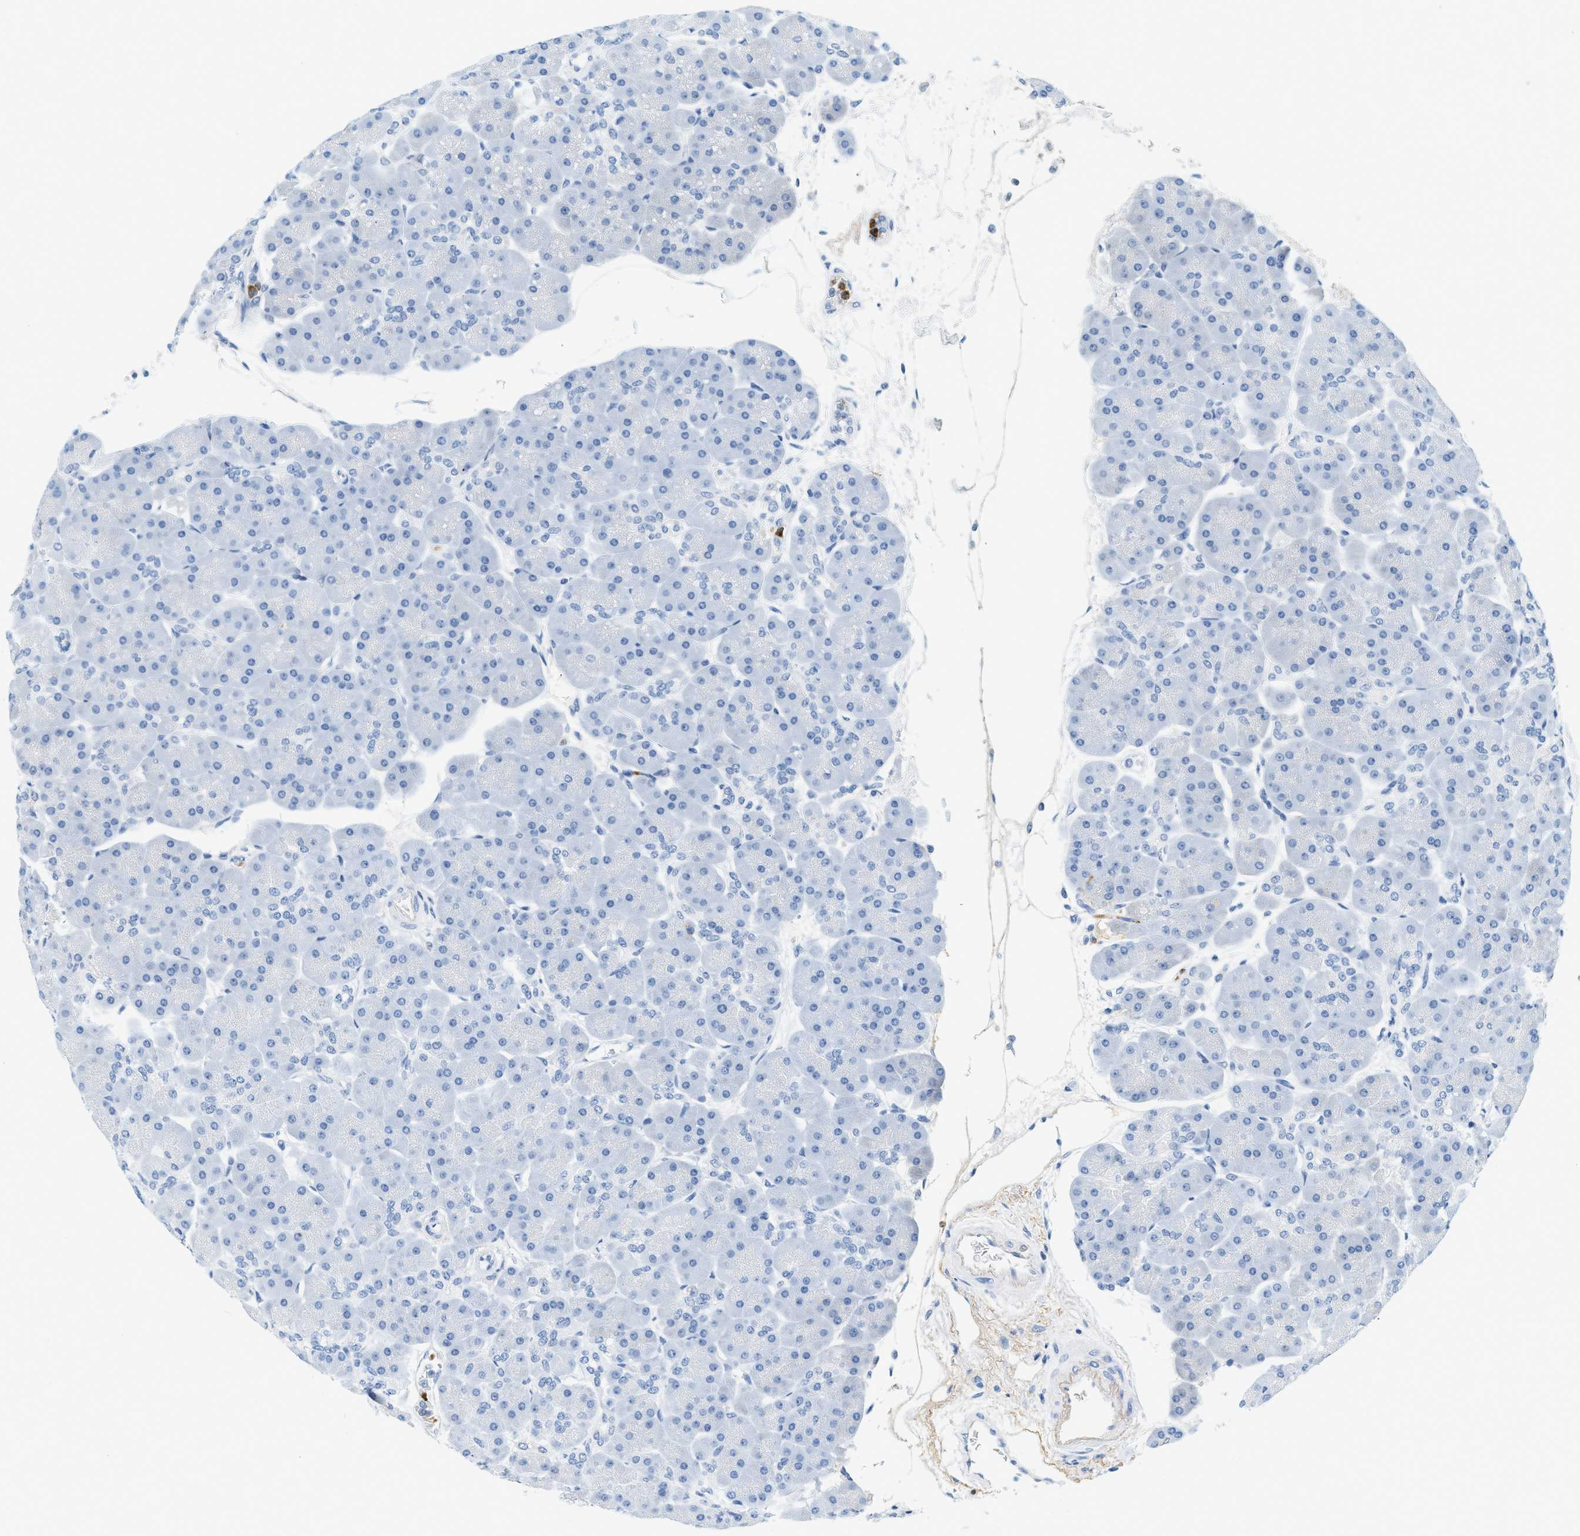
{"staining": {"intensity": "negative", "quantity": "none", "location": "none"}, "tissue": "pancreas", "cell_type": "Exocrine glandular cells", "image_type": "normal", "snomed": [{"axis": "morphology", "description": "Normal tissue, NOS"}, {"axis": "topography", "description": "Pancreas"}], "caption": "This is an immunohistochemistry photomicrograph of normal pancreas. There is no positivity in exocrine glandular cells.", "gene": "LCN2", "patient": {"sex": "male", "age": 66}}